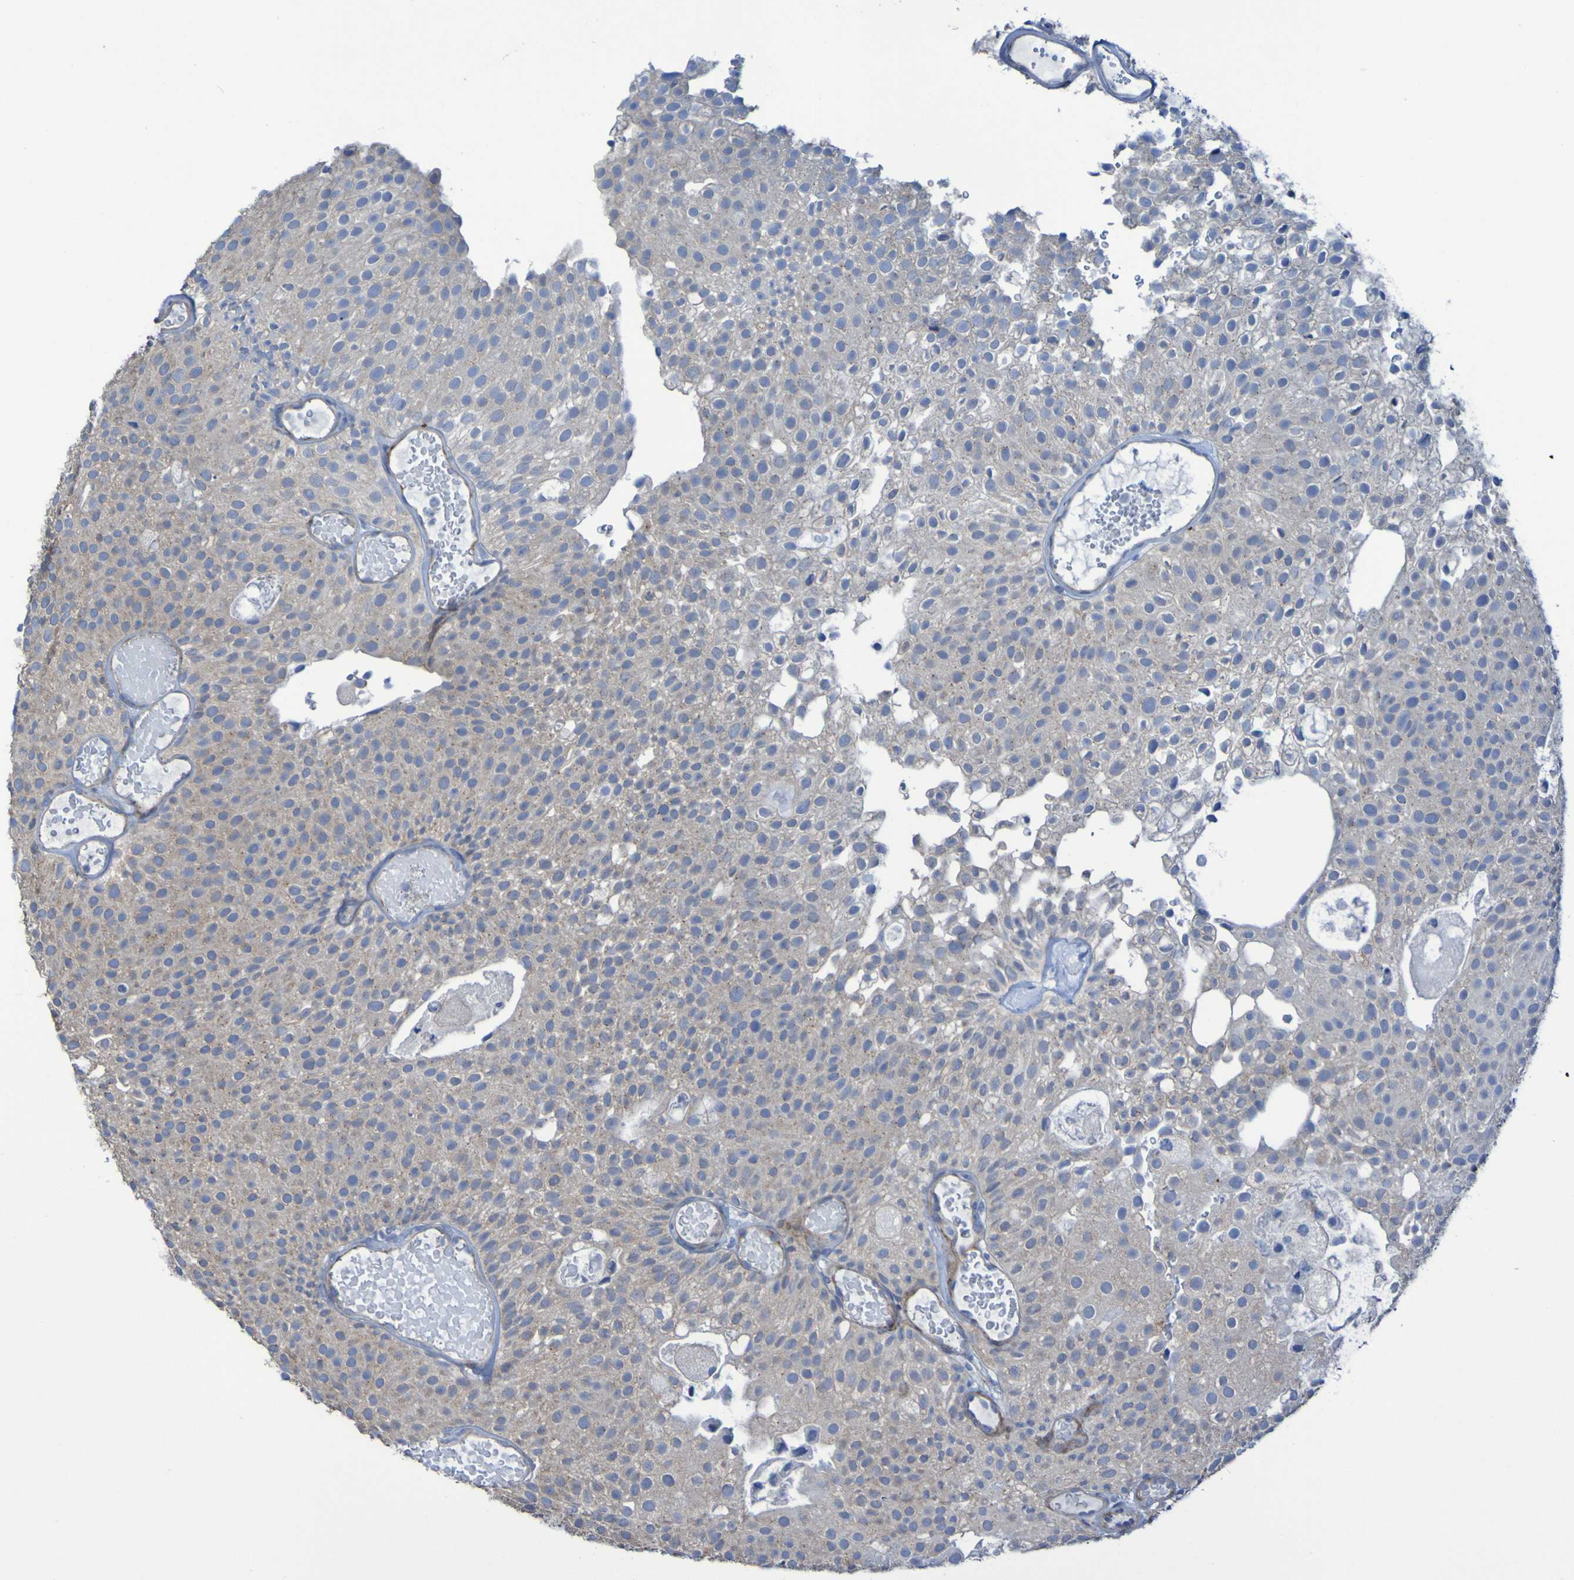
{"staining": {"intensity": "weak", "quantity": "<25%", "location": "cytoplasmic/membranous"}, "tissue": "urothelial cancer", "cell_type": "Tumor cells", "image_type": "cancer", "snomed": [{"axis": "morphology", "description": "Urothelial carcinoma, Low grade"}, {"axis": "topography", "description": "Urinary bladder"}], "caption": "This histopathology image is of low-grade urothelial carcinoma stained with immunohistochemistry to label a protein in brown with the nuclei are counter-stained blue. There is no positivity in tumor cells.", "gene": "RNF182", "patient": {"sex": "male", "age": 78}}